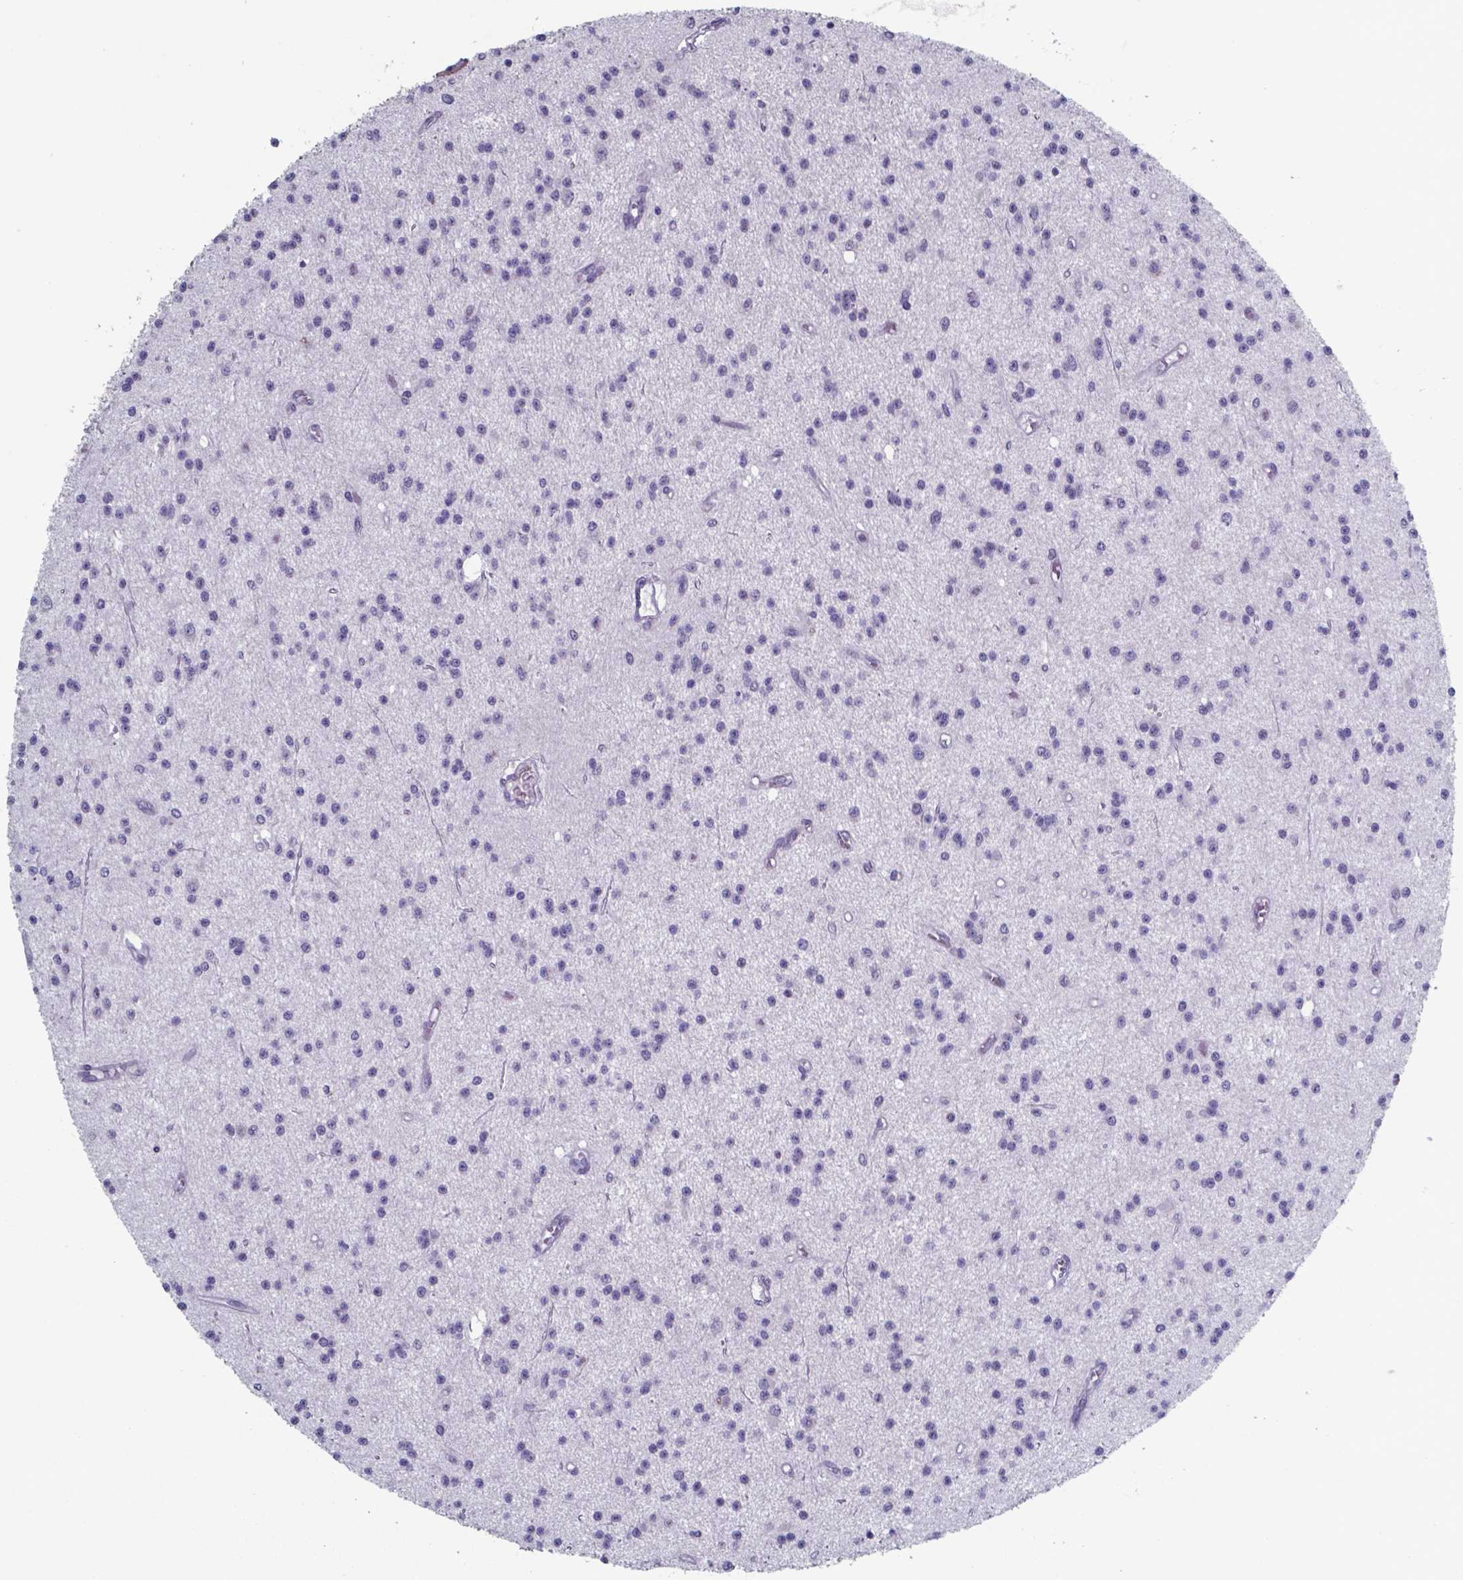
{"staining": {"intensity": "negative", "quantity": "none", "location": "none"}, "tissue": "glioma", "cell_type": "Tumor cells", "image_type": "cancer", "snomed": [{"axis": "morphology", "description": "Glioma, malignant, Low grade"}, {"axis": "topography", "description": "Brain"}], "caption": "Human malignant glioma (low-grade) stained for a protein using IHC demonstrates no positivity in tumor cells.", "gene": "TDP2", "patient": {"sex": "male", "age": 27}}